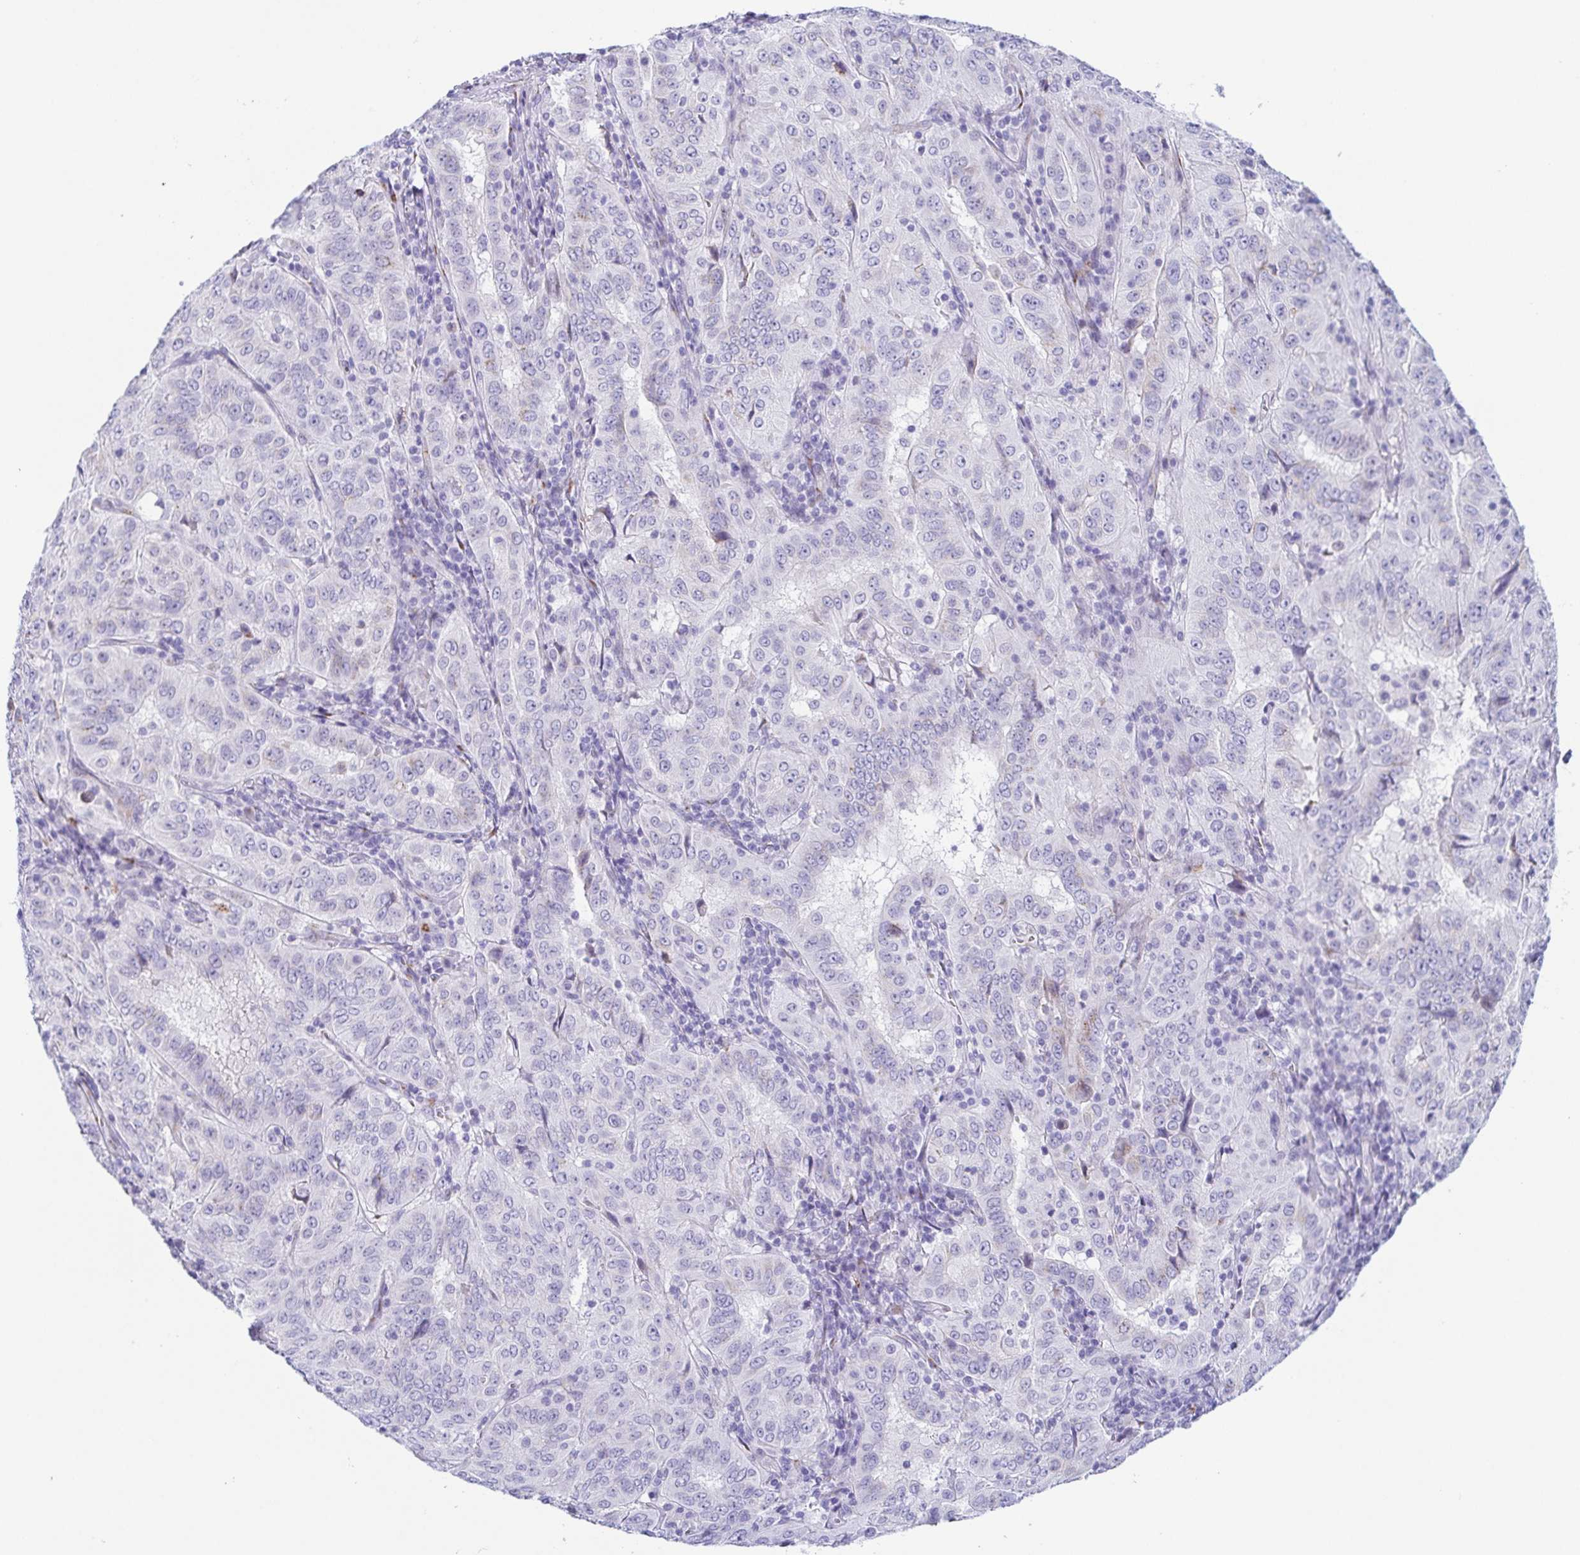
{"staining": {"intensity": "negative", "quantity": "none", "location": "none"}, "tissue": "pancreatic cancer", "cell_type": "Tumor cells", "image_type": "cancer", "snomed": [{"axis": "morphology", "description": "Adenocarcinoma, NOS"}, {"axis": "topography", "description": "Pancreas"}], "caption": "This histopathology image is of pancreatic adenocarcinoma stained with immunohistochemistry to label a protein in brown with the nuclei are counter-stained blue. There is no staining in tumor cells. Nuclei are stained in blue.", "gene": "LDLRAD1", "patient": {"sex": "male", "age": 63}}